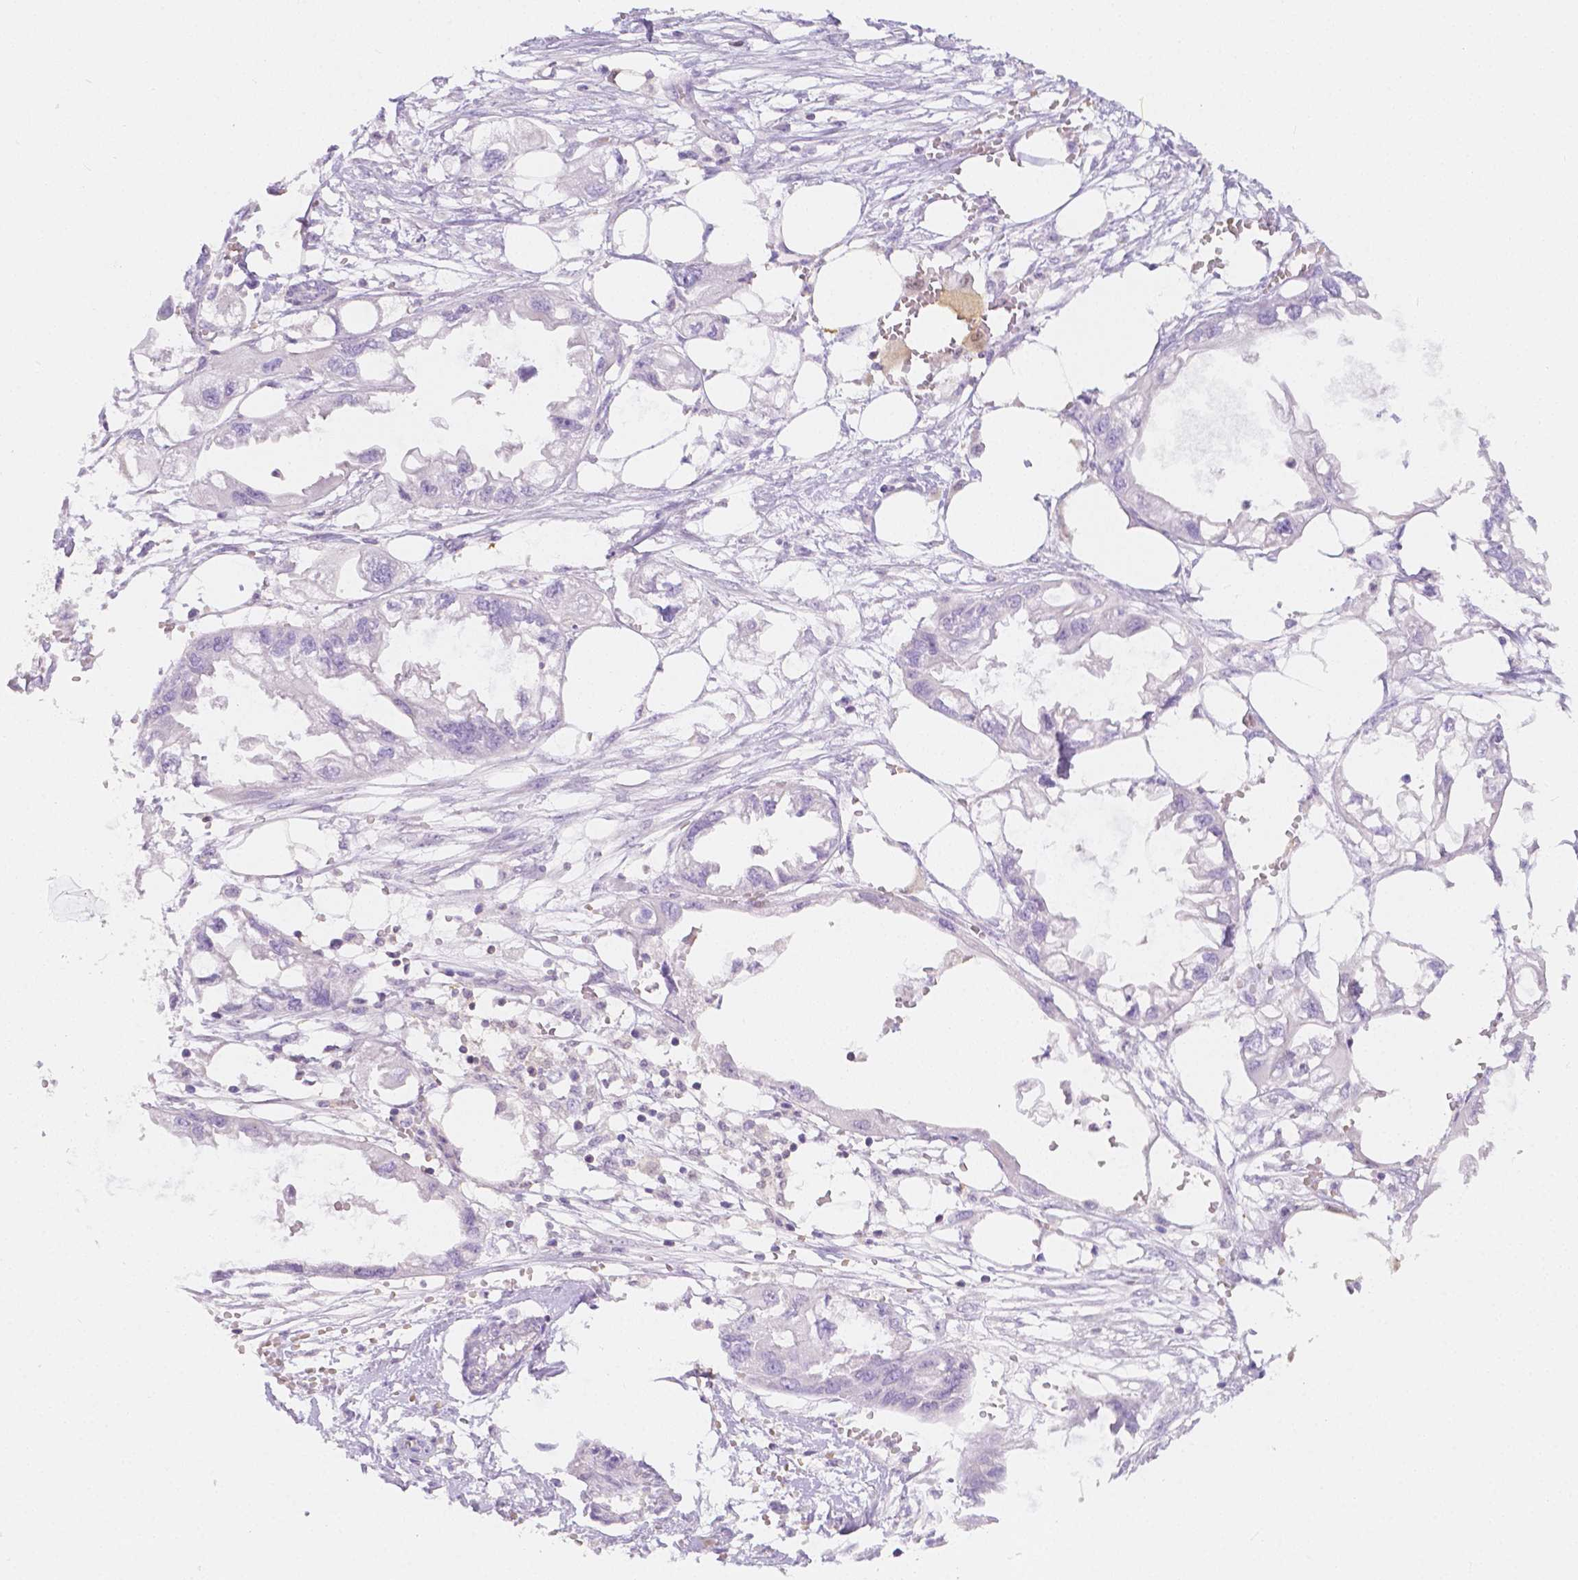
{"staining": {"intensity": "negative", "quantity": "none", "location": "none"}, "tissue": "endometrial cancer", "cell_type": "Tumor cells", "image_type": "cancer", "snomed": [{"axis": "morphology", "description": "Adenocarcinoma, NOS"}, {"axis": "morphology", "description": "Adenocarcinoma, metastatic, NOS"}, {"axis": "topography", "description": "Adipose tissue"}, {"axis": "topography", "description": "Endometrium"}], "caption": "IHC photomicrograph of endometrial adenocarcinoma stained for a protein (brown), which displays no positivity in tumor cells. (DAB (3,3'-diaminobenzidine) IHC, high magnification).", "gene": "SGTB", "patient": {"sex": "female", "age": 67}}